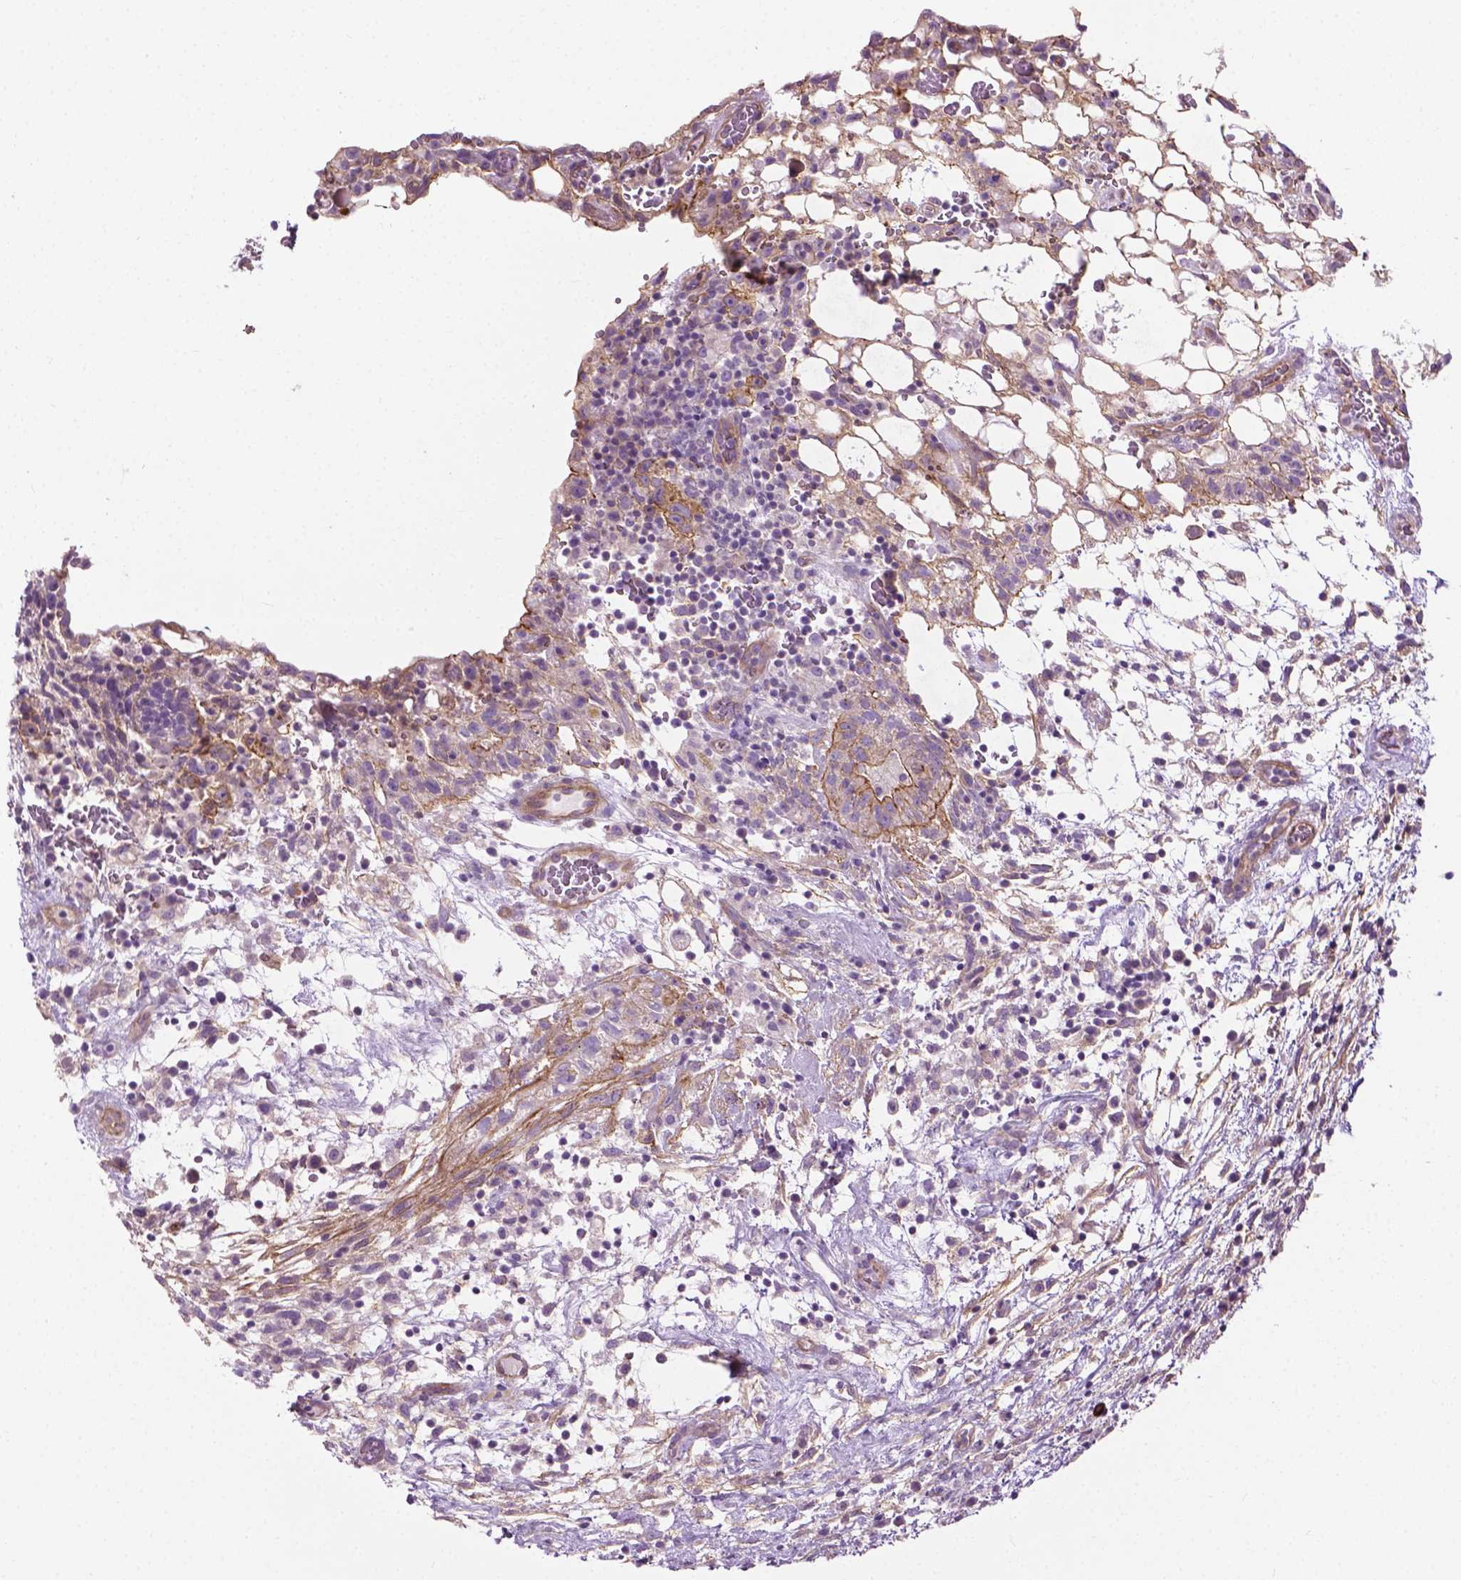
{"staining": {"intensity": "moderate", "quantity": "<25%", "location": "cytoplasmic/membranous"}, "tissue": "testis cancer", "cell_type": "Tumor cells", "image_type": "cancer", "snomed": [{"axis": "morphology", "description": "Normal tissue, NOS"}, {"axis": "morphology", "description": "Carcinoma, Embryonal, NOS"}, {"axis": "topography", "description": "Testis"}], "caption": "High-power microscopy captured an immunohistochemistry (IHC) photomicrograph of testis embryonal carcinoma, revealing moderate cytoplasmic/membranous staining in about <25% of tumor cells.", "gene": "SPECC1L", "patient": {"sex": "male", "age": 32}}